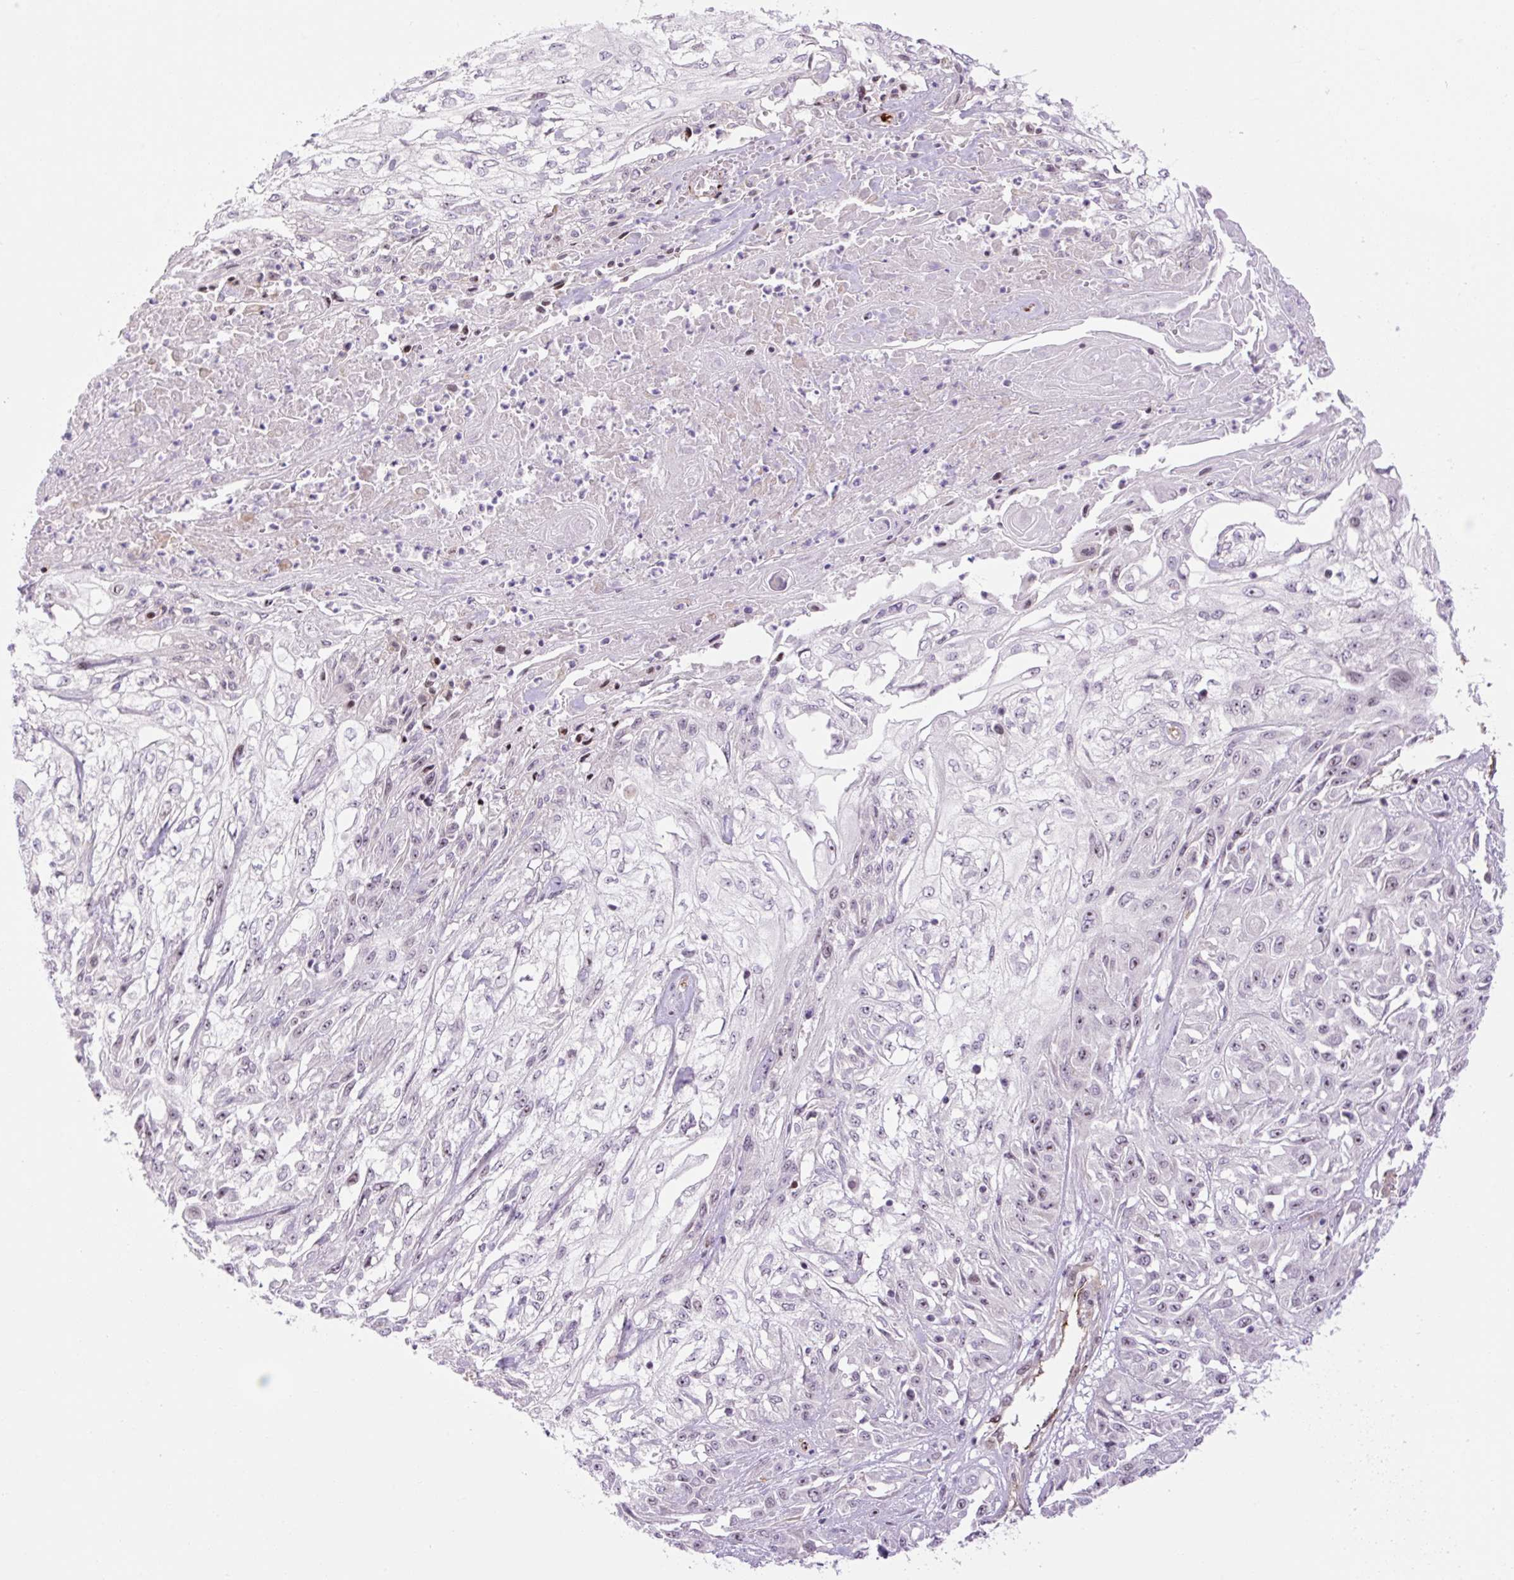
{"staining": {"intensity": "weak", "quantity": "<25%", "location": "nuclear"}, "tissue": "skin cancer", "cell_type": "Tumor cells", "image_type": "cancer", "snomed": [{"axis": "morphology", "description": "Squamous cell carcinoma, NOS"}, {"axis": "morphology", "description": "Squamous cell carcinoma, metastatic, NOS"}, {"axis": "topography", "description": "Skin"}, {"axis": "topography", "description": "Lymph node"}], "caption": "High power microscopy image of an immunohistochemistry (IHC) micrograph of skin cancer, revealing no significant positivity in tumor cells.", "gene": "ZNF417", "patient": {"sex": "male", "age": 75}}